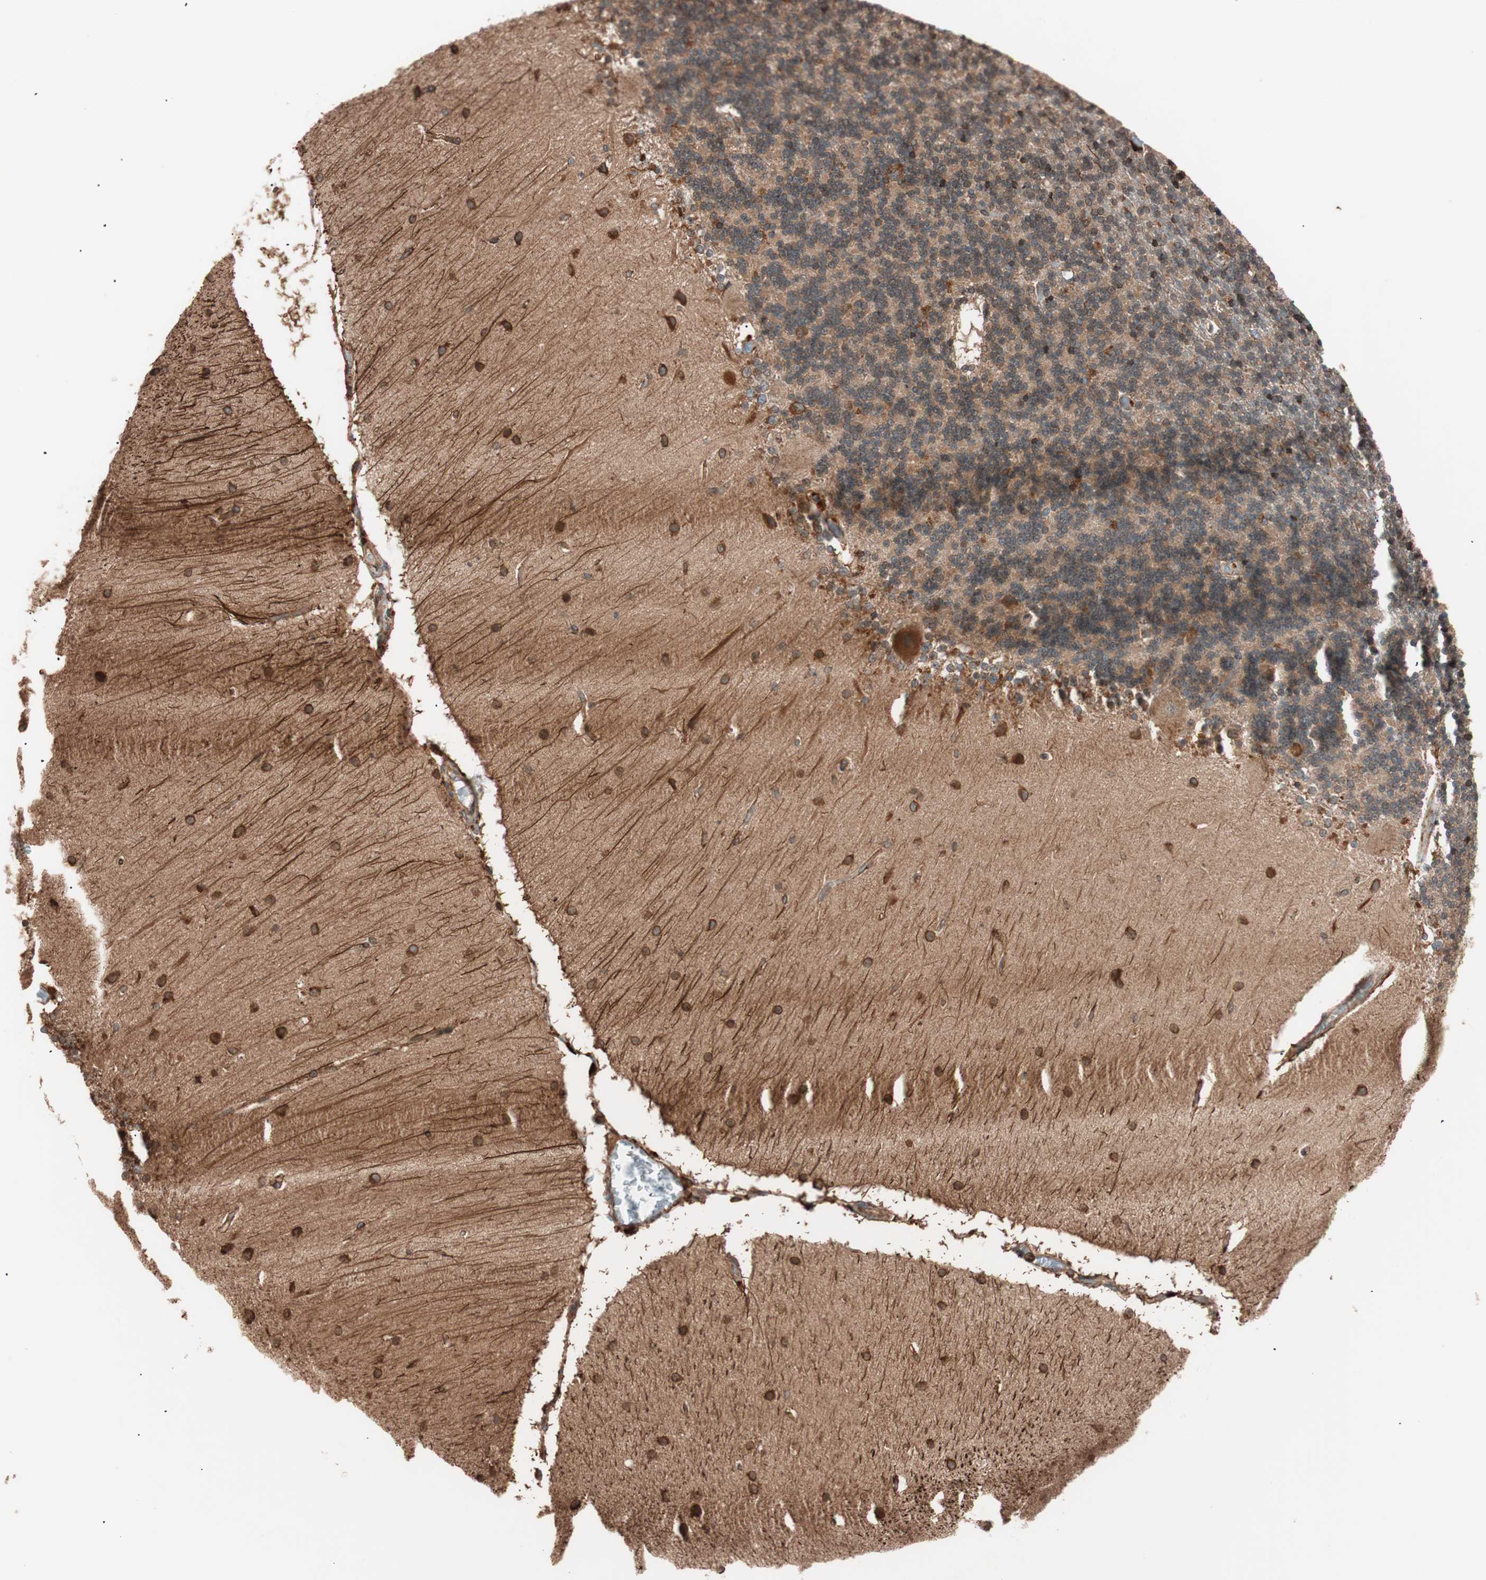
{"staining": {"intensity": "moderate", "quantity": ">75%", "location": "cytoplasmic/membranous"}, "tissue": "cerebellum", "cell_type": "Cells in granular layer", "image_type": "normal", "snomed": [{"axis": "morphology", "description": "Normal tissue, NOS"}, {"axis": "topography", "description": "Cerebellum"}], "caption": "Immunohistochemical staining of normal human cerebellum shows medium levels of moderate cytoplasmic/membranous staining in about >75% of cells in granular layer.", "gene": "VEGFA", "patient": {"sex": "female", "age": 54}}